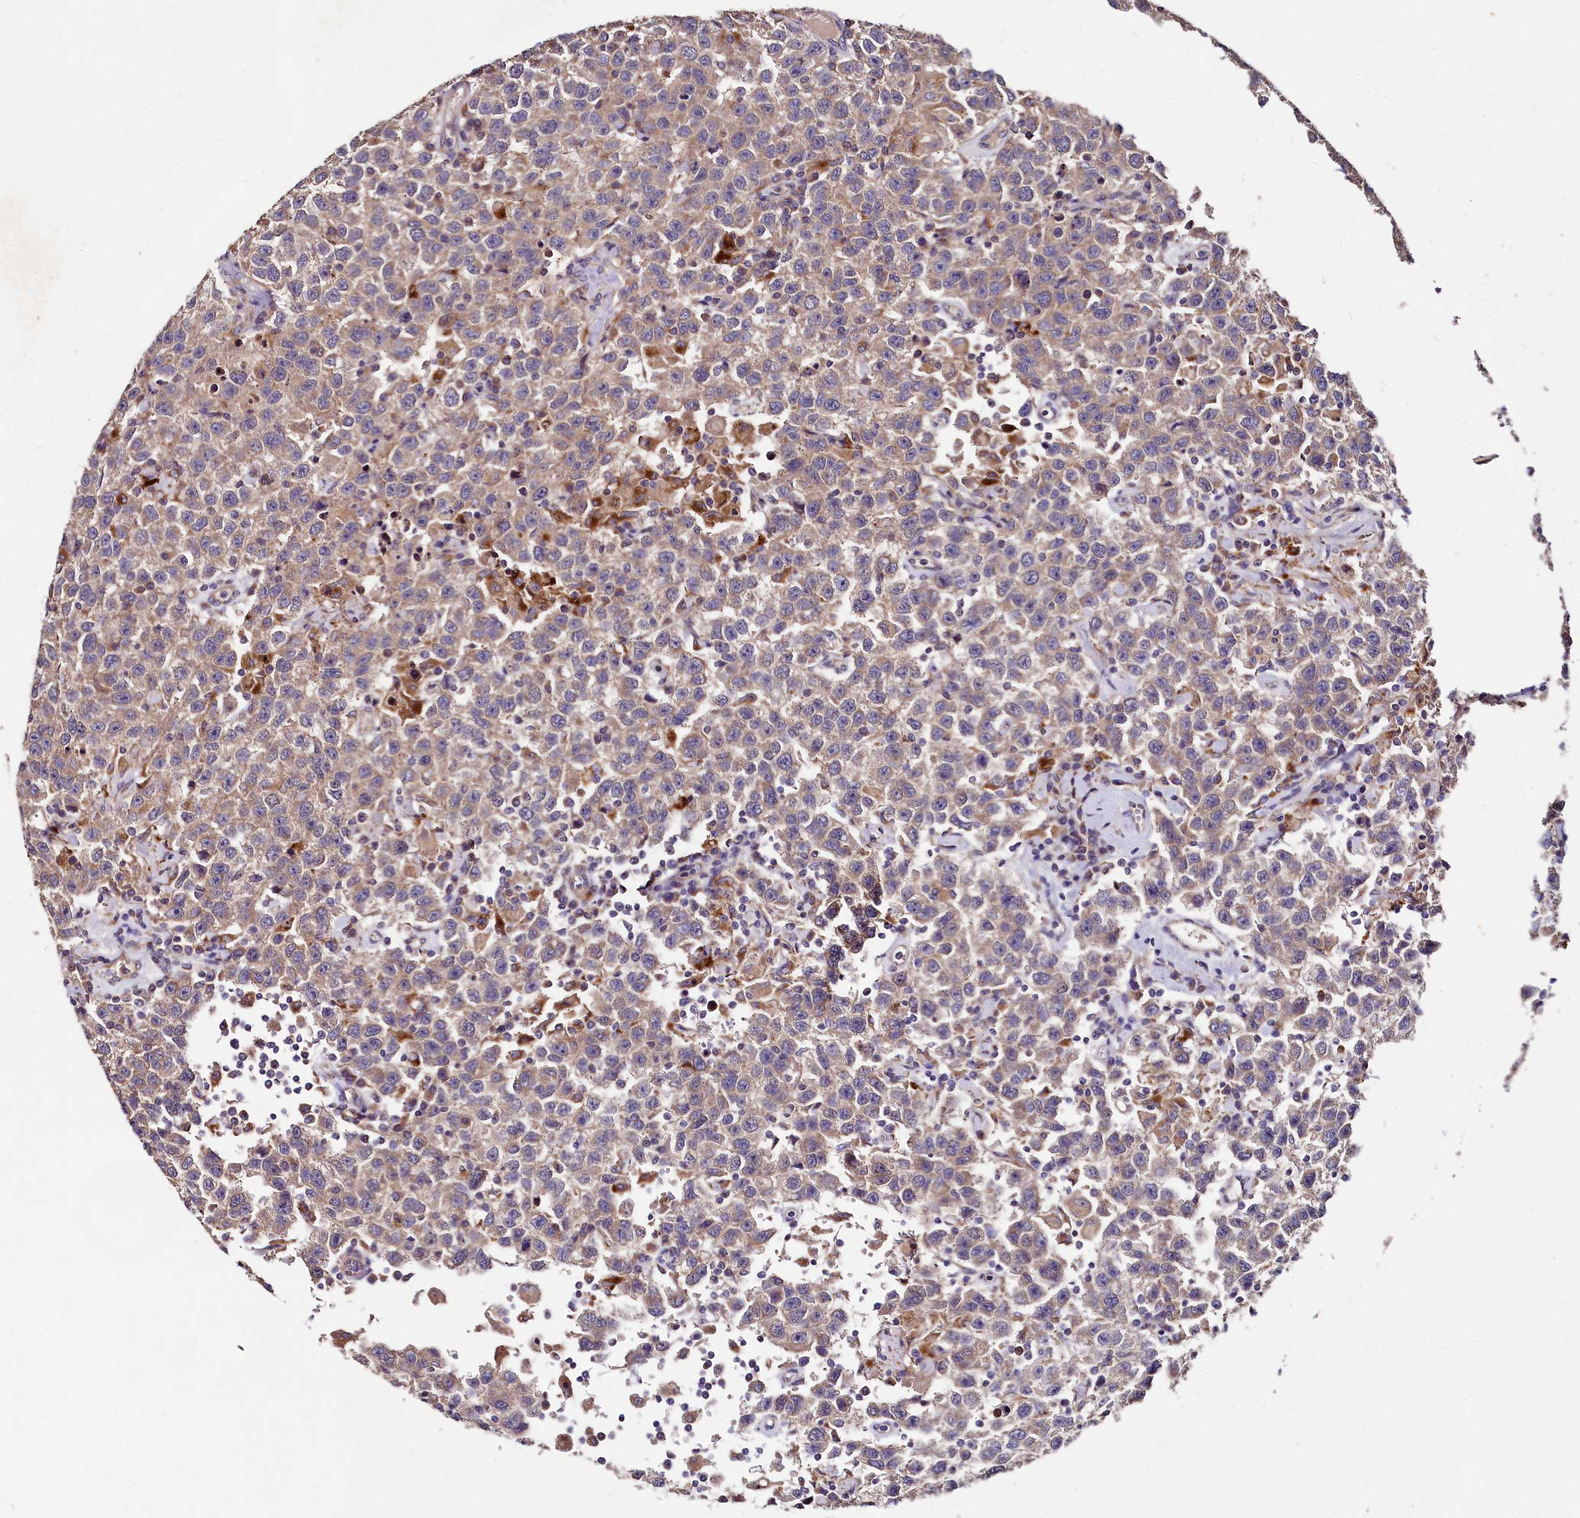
{"staining": {"intensity": "weak", "quantity": ">75%", "location": "cytoplasmic/membranous"}, "tissue": "testis cancer", "cell_type": "Tumor cells", "image_type": "cancer", "snomed": [{"axis": "morphology", "description": "Seminoma, NOS"}, {"axis": "topography", "description": "Testis"}], "caption": "Tumor cells exhibit weak cytoplasmic/membranous positivity in approximately >75% of cells in testis cancer (seminoma).", "gene": "SPRYD3", "patient": {"sex": "male", "age": 41}}